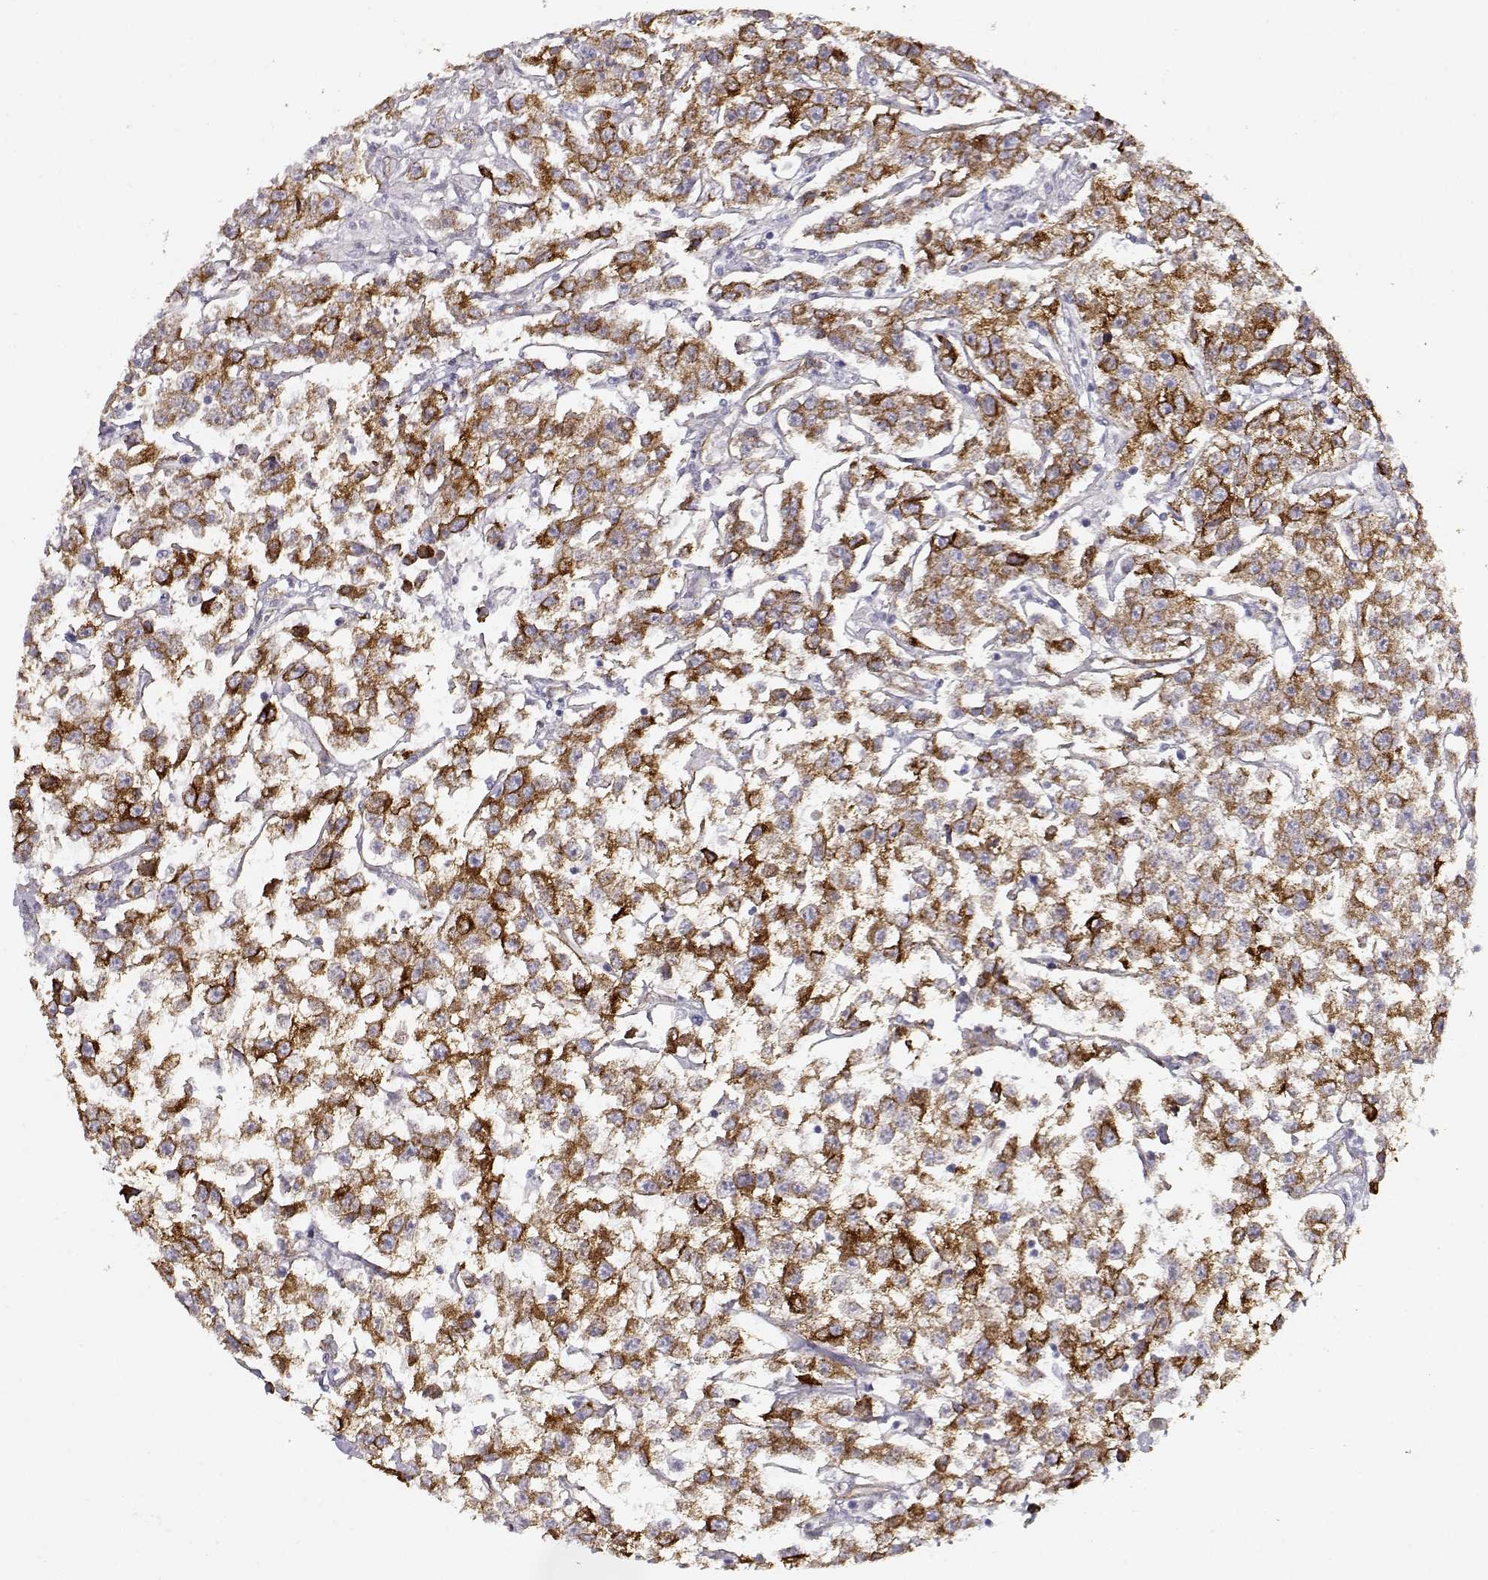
{"staining": {"intensity": "strong", "quantity": ">75%", "location": "cytoplasmic/membranous"}, "tissue": "testis cancer", "cell_type": "Tumor cells", "image_type": "cancer", "snomed": [{"axis": "morphology", "description": "Seminoma, NOS"}, {"axis": "topography", "description": "Testis"}], "caption": "Immunohistochemistry (IHC) staining of testis seminoma, which displays high levels of strong cytoplasmic/membranous staining in approximately >75% of tumor cells indicating strong cytoplasmic/membranous protein expression. The staining was performed using DAB (3,3'-diaminobenzidine) (brown) for protein detection and nuclei were counterstained in hematoxylin (blue).", "gene": "LAMC1", "patient": {"sex": "male", "age": 59}}